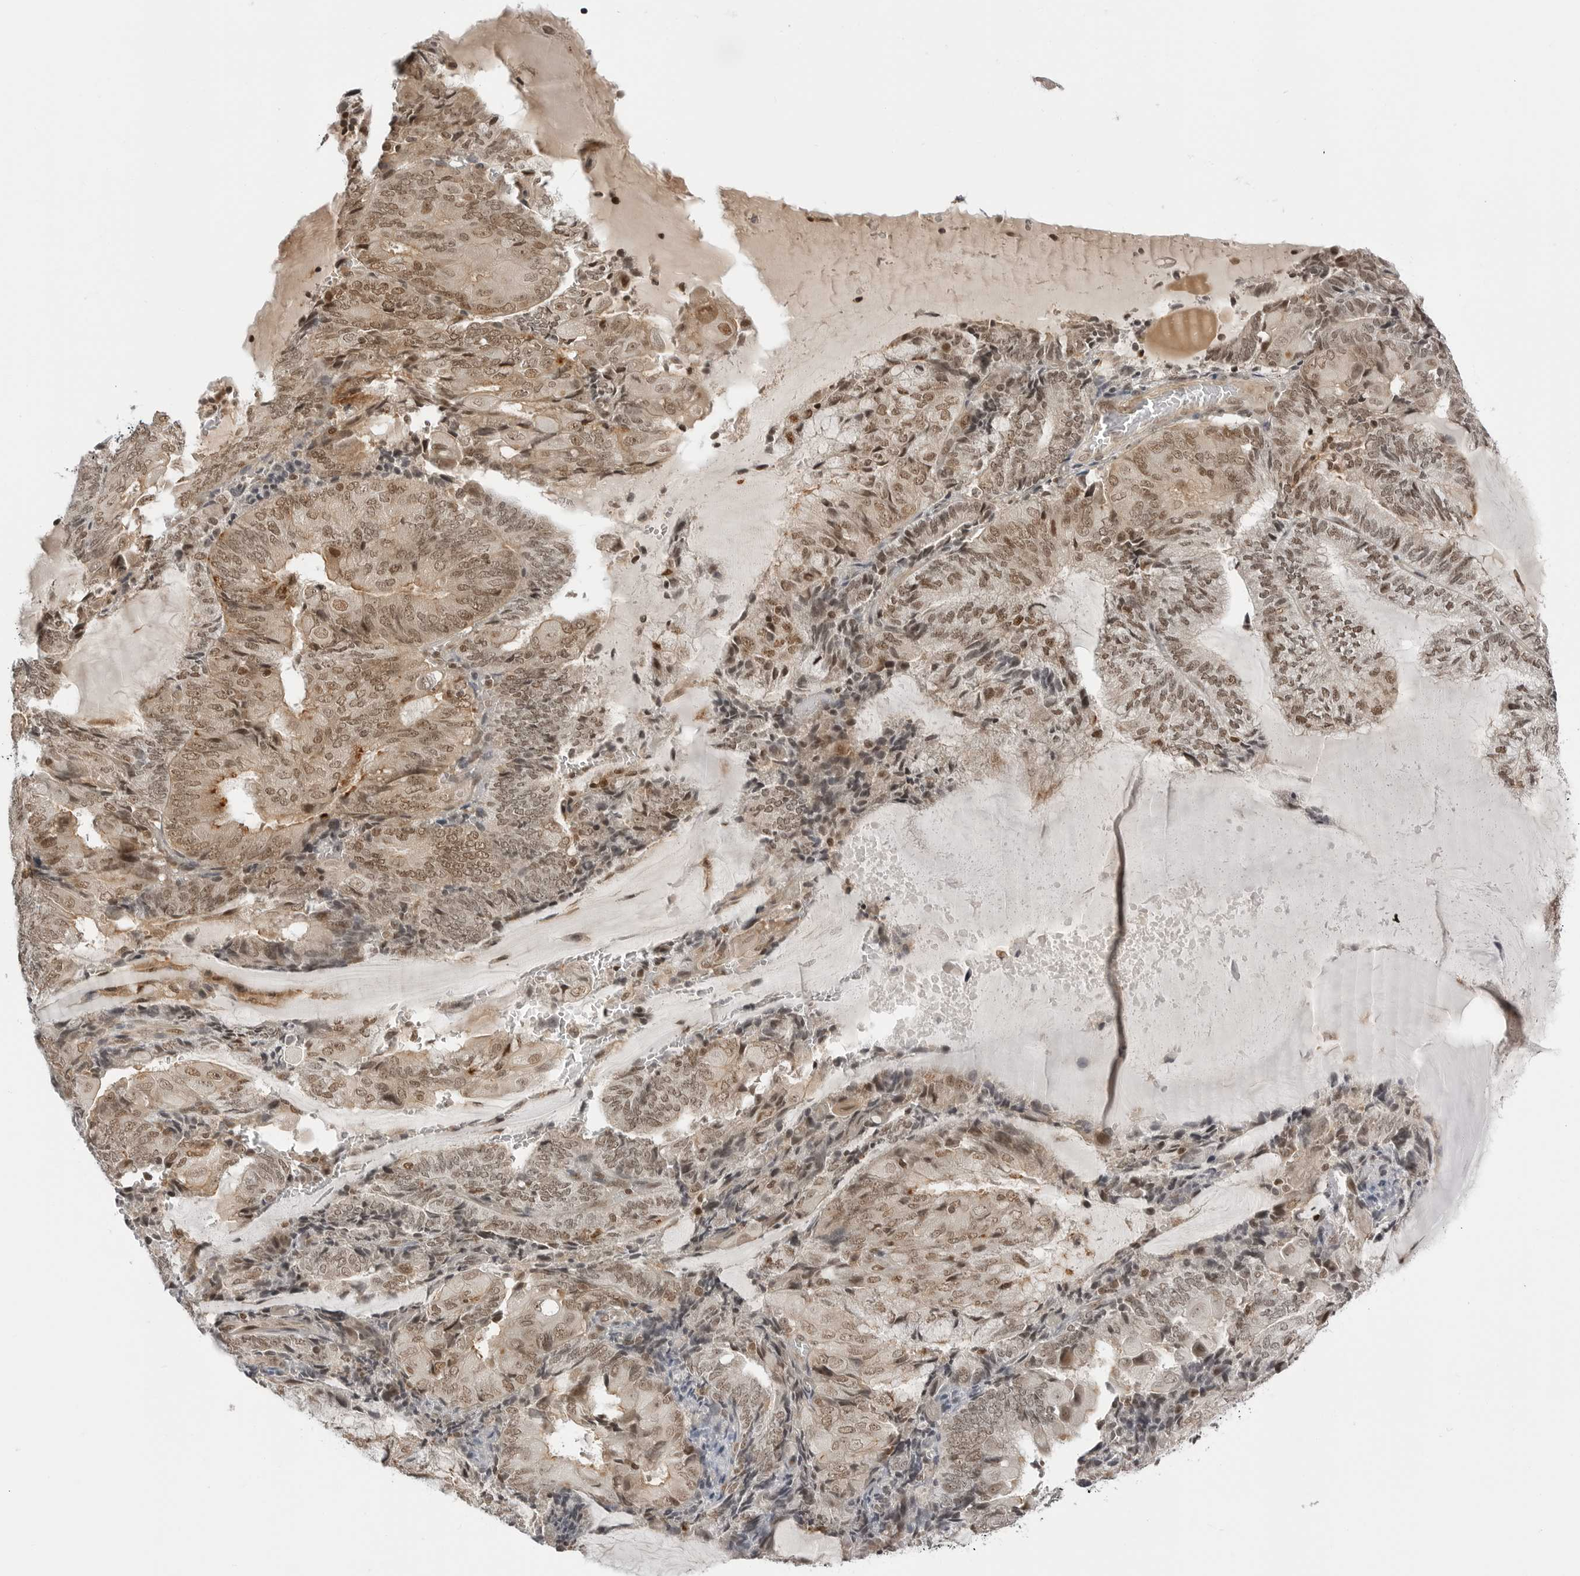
{"staining": {"intensity": "moderate", "quantity": ">75%", "location": "cytoplasmic/membranous,nuclear"}, "tissue": "endometrial cancer", "cell_type": "Tumor cells", "image_type": "cancer", "snomed": [{"axis": "morphology", "description": "Adenocarcinoma, NOS"}, {"axis": "topography", "description": "Endometrium"}], "caption": "Protein staining of endometrial cancer (adenocarcinoma) tissue exhibits moderate cytoplasmic/membranous and nuclear positivity in approximately >75% of tumor cells.", "gene": "C8orf33", "patient": {"sex": "female", "age": 81}}